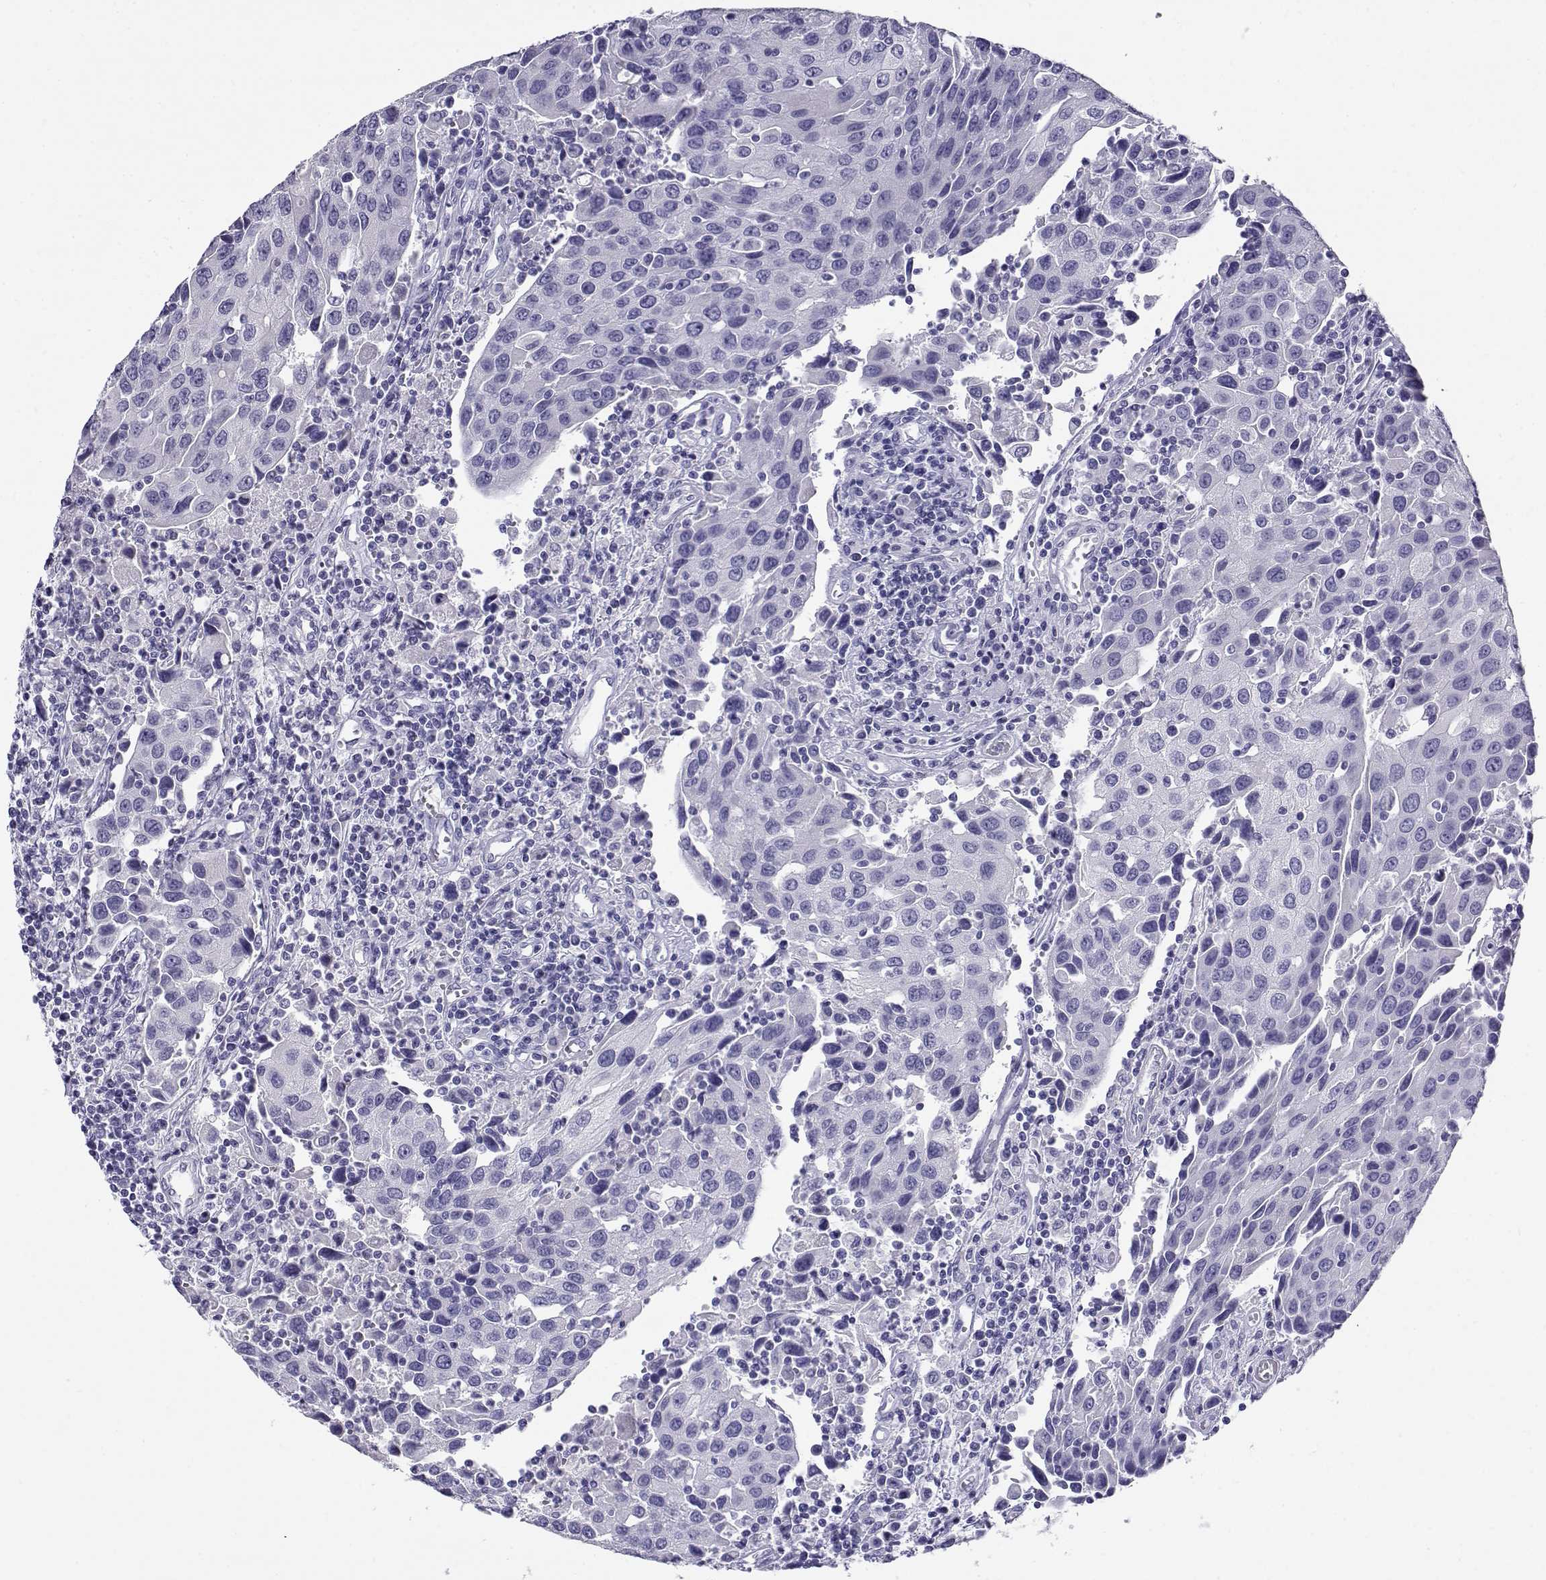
{"staining": {"intensity": "negative", "quantity": "none", "location": "none"}, "tissue": "urothelial cancer", "cell_type": "Tumor cells", "image_type": "cancer", "snomed": [{"axis": "morphology", "description": "Urothelial carcinoma, High grade"}, {"axis": "topography", "description": "Urinary bladder"}], "caption": "DAB immunohistochemical staining of high-grade urothelial carcinoma demonstrates no significant expression in tumor cells.", "gene": "CABS1", "patient": {"sex": "female", "age": 85}}